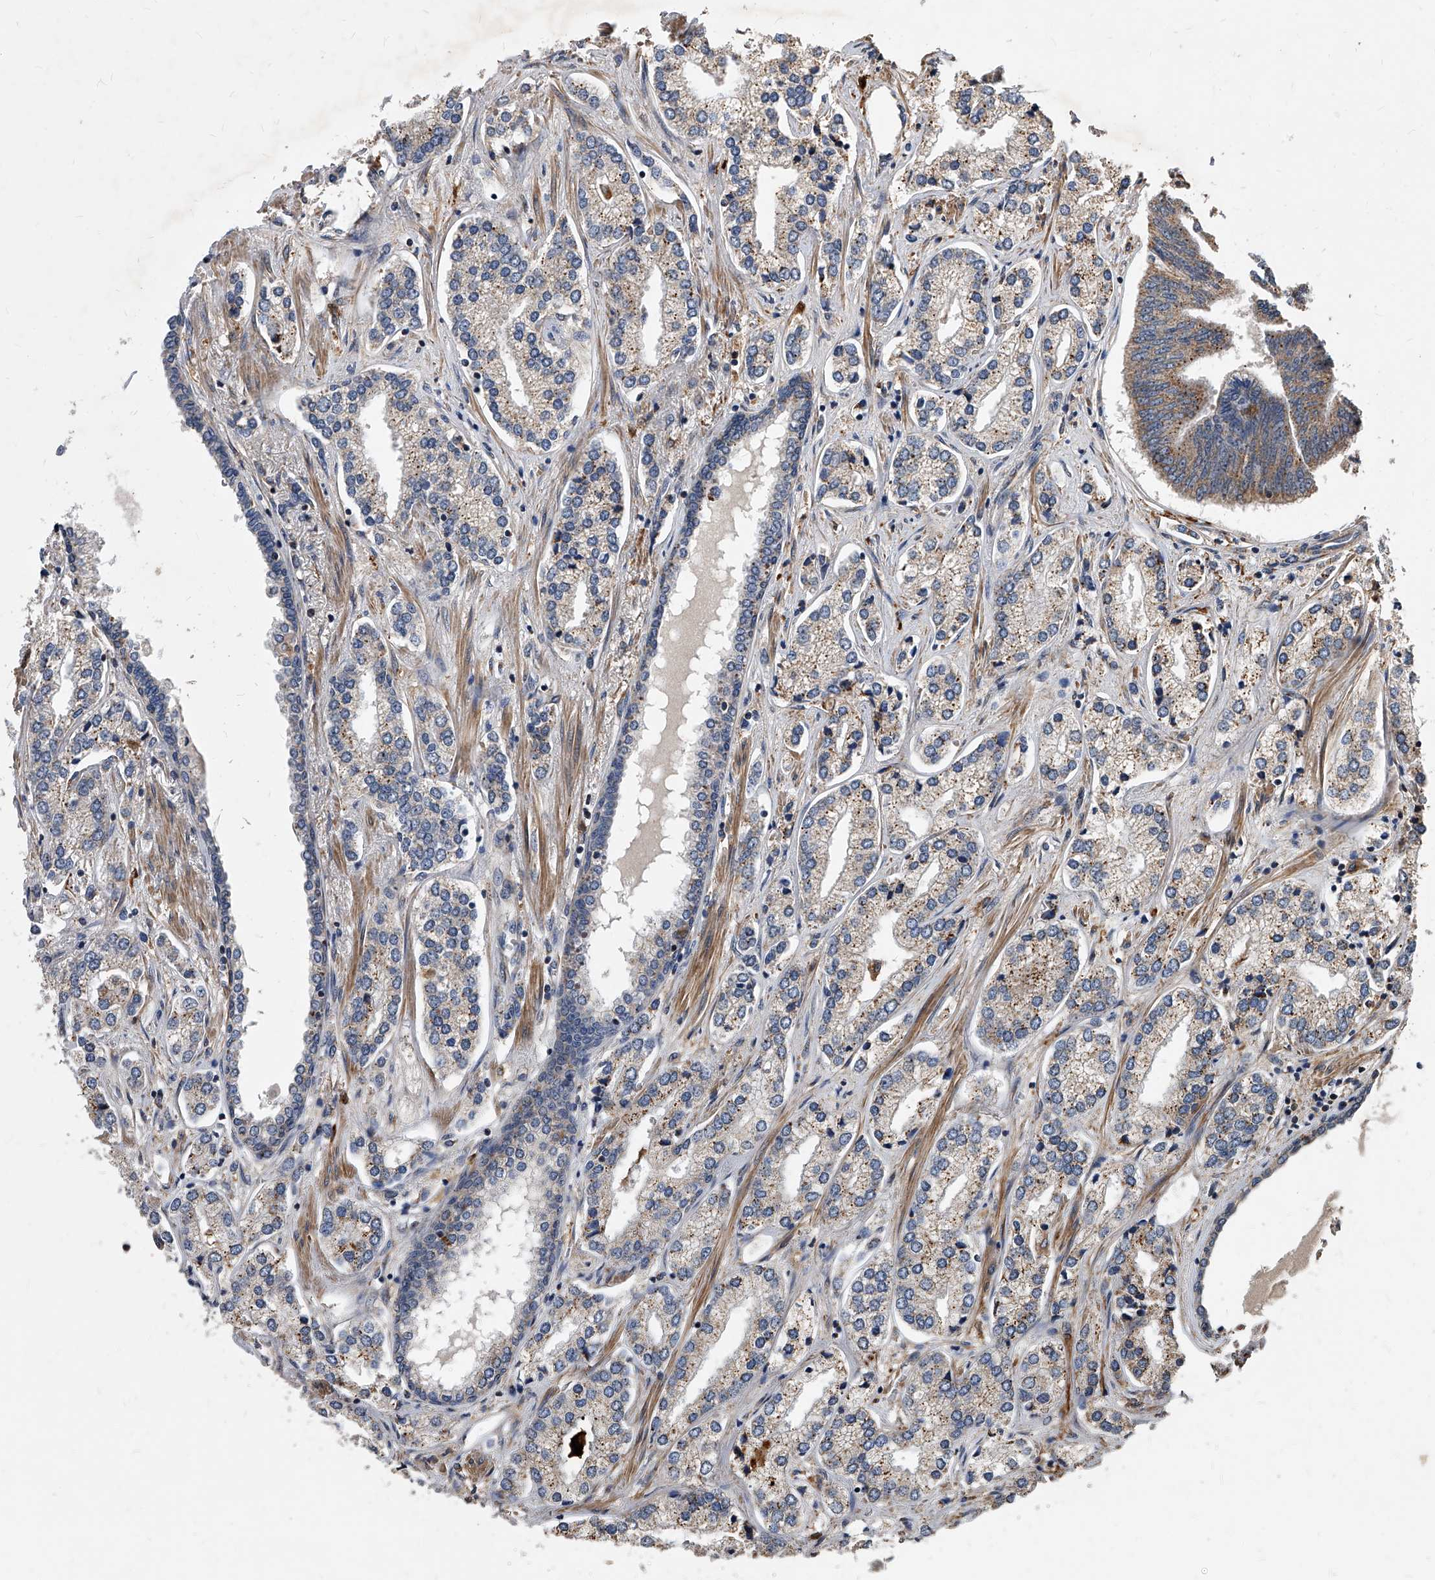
{"staining": {"intensity": "weak", "quantity": "25%-75%", "location": "cytoplasmic/membranous"}, "tissue": "prostate cancer", "cell_type": "Tumor cells", "image_type": "cancer", "snomed": [{"axis": "morphology", "description": "Adenocarcinoma, High grade"}, {"axis": "topography", "description": "Prostate"}], "caption": "Prostate cancer (high-grade adenocarcinoma) stained for a protein (brown) displays weak cytoplasmic/membranous positive expression in about 25%-75% of tumor cells.", "gene": "SOBP", "patient": {"sex": "male", "age": 66}}